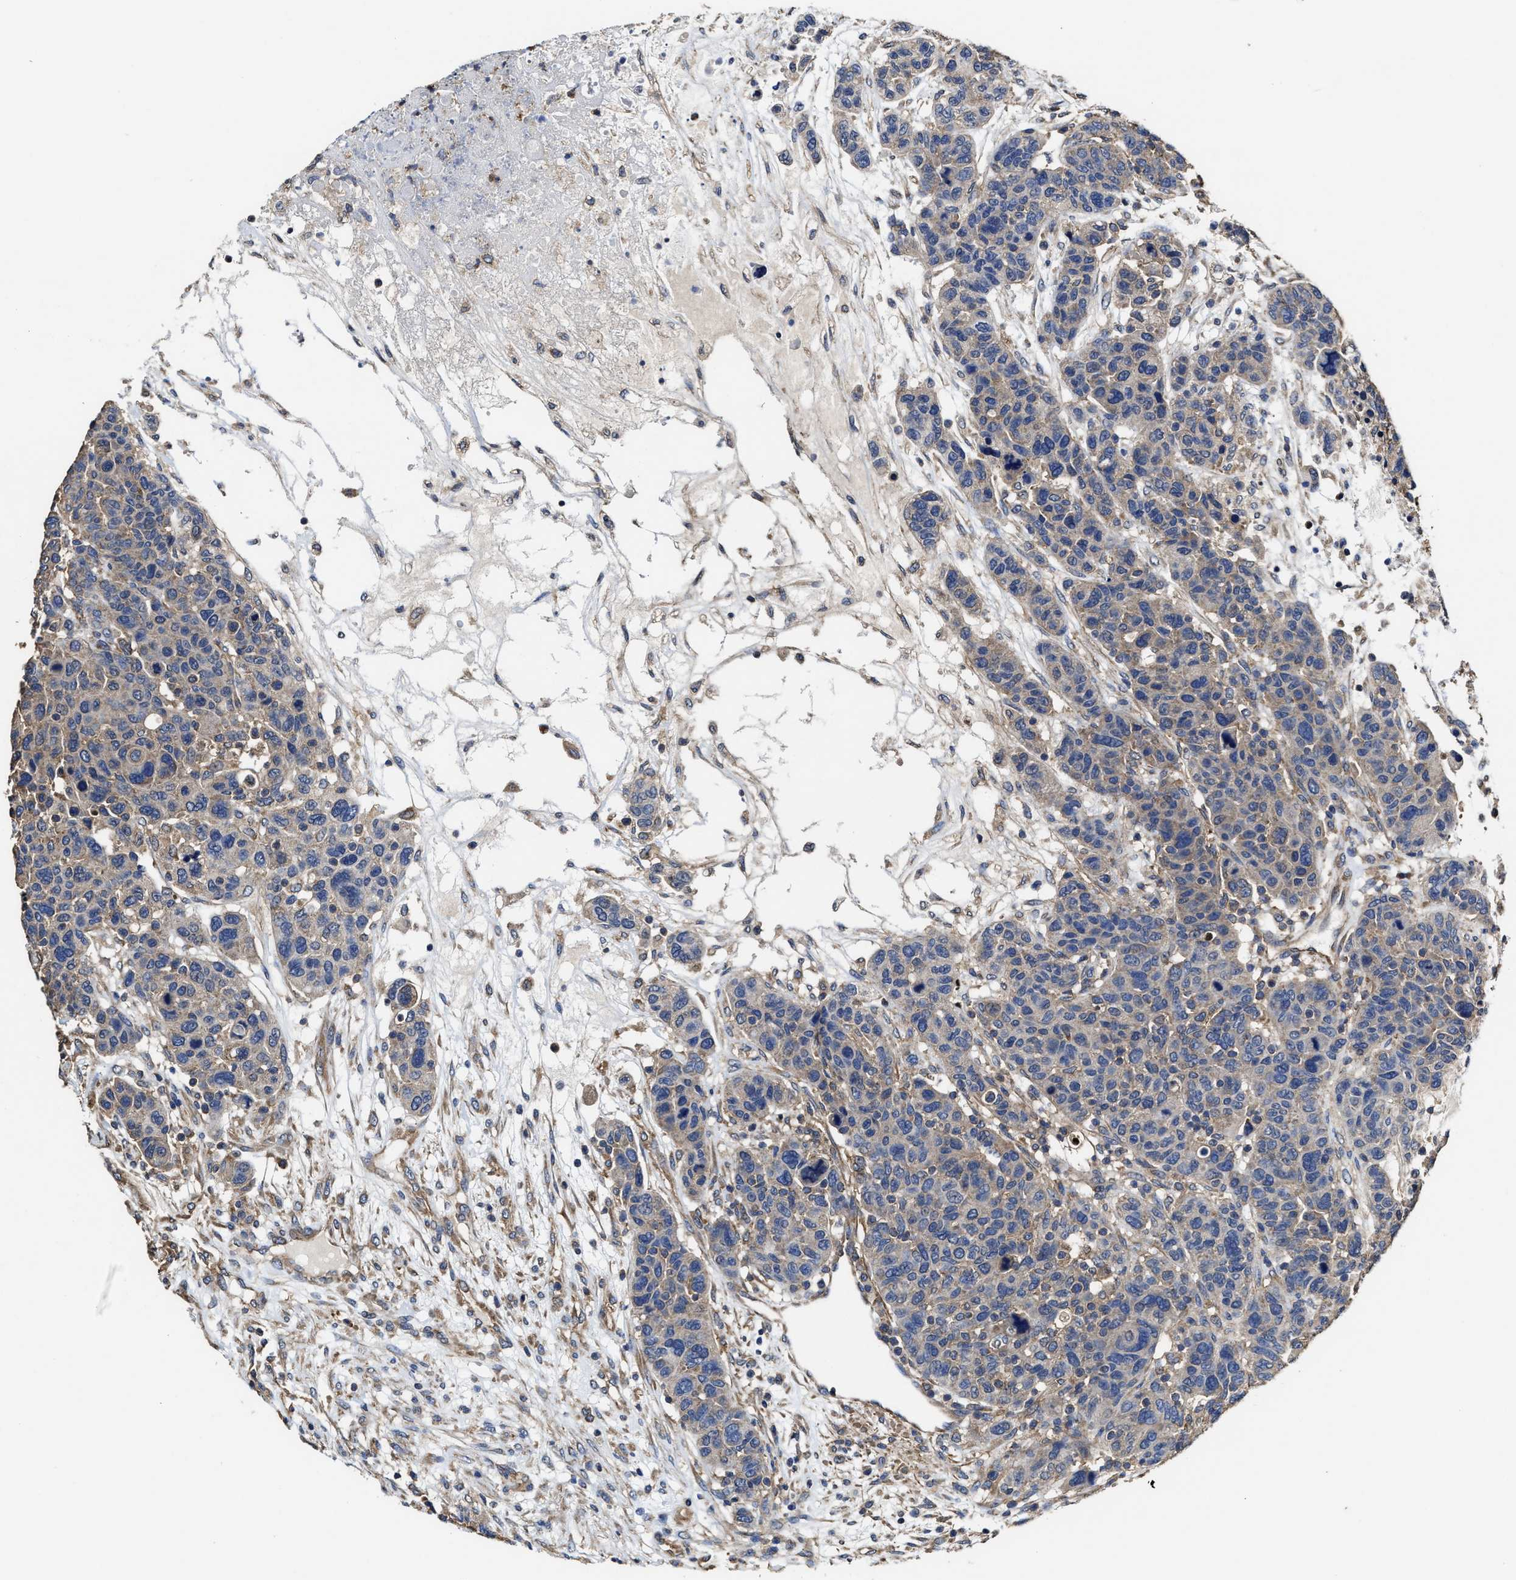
{"staining": {"intensity": "weak", "quantity": "<25%", "location": "cytoplasmic/membranous"}, "tissue": "breast cancer", "cell_type": "Tumor cells", "image_type": "cancer", "snomed": [{"axis": "morphology", "description": "Duct carcinoma"}, {"axis": "topography", "description": "Breast"}], "caption": "Breast cancer (invasive ductal carcinoma) was stained to show a protein in brown. There is no significant staining in tumor cells. (DAB immunohistochemistry (IHC) with hematoxylin counter stain).", "gene": "SFXN4", "patient": {"sex": "female", "age": 37}}